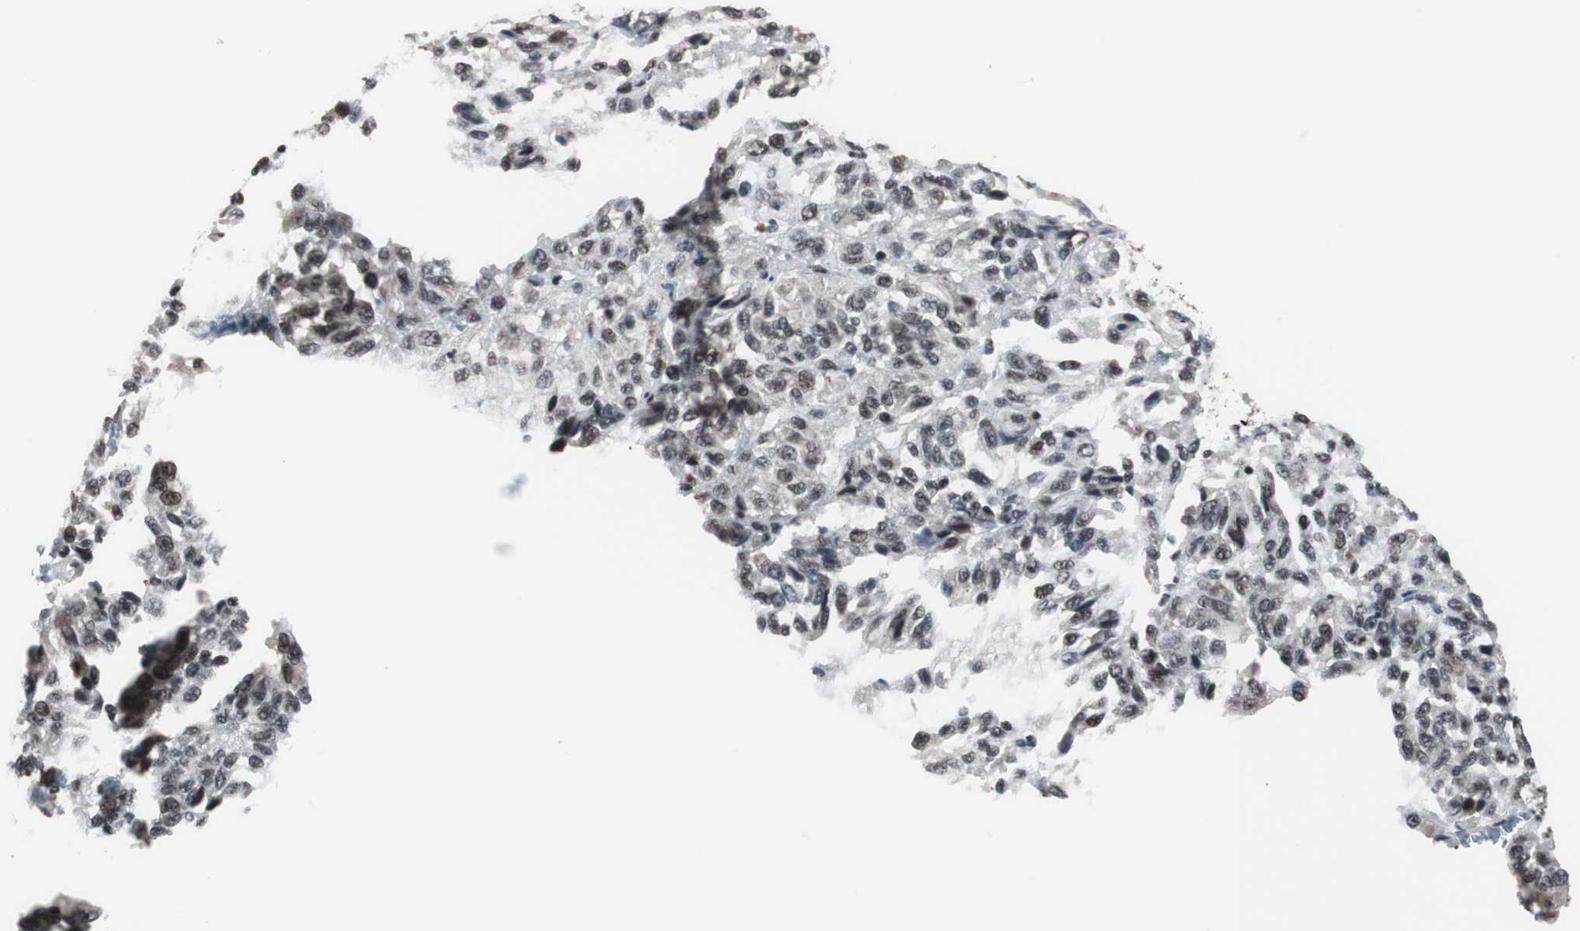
{"staining": {"intensity": "moderate", "quantity": ">75%", "location": "nuclear"}, "tissue": "melanoma", "cell_type": "Tumor cells", "image_type": "cancer", "snomed": [{"axis": "morphology", "description": "Malignant melanoma, Metastatic site"}, {"axis": "topography", "description": "Lung"}], "caption": "Immunohistochemistry (IHC) micrograph of neoplastic tissue: melanoma stained using immunohistochemistry (IHC) reveals medium levels of moderate protein expression localized specifically in the nuclear of tumor cells, appearing as a nuclear brown color.", "gene": "CDK9", "patient": {"sex": "male", "age": 64}}